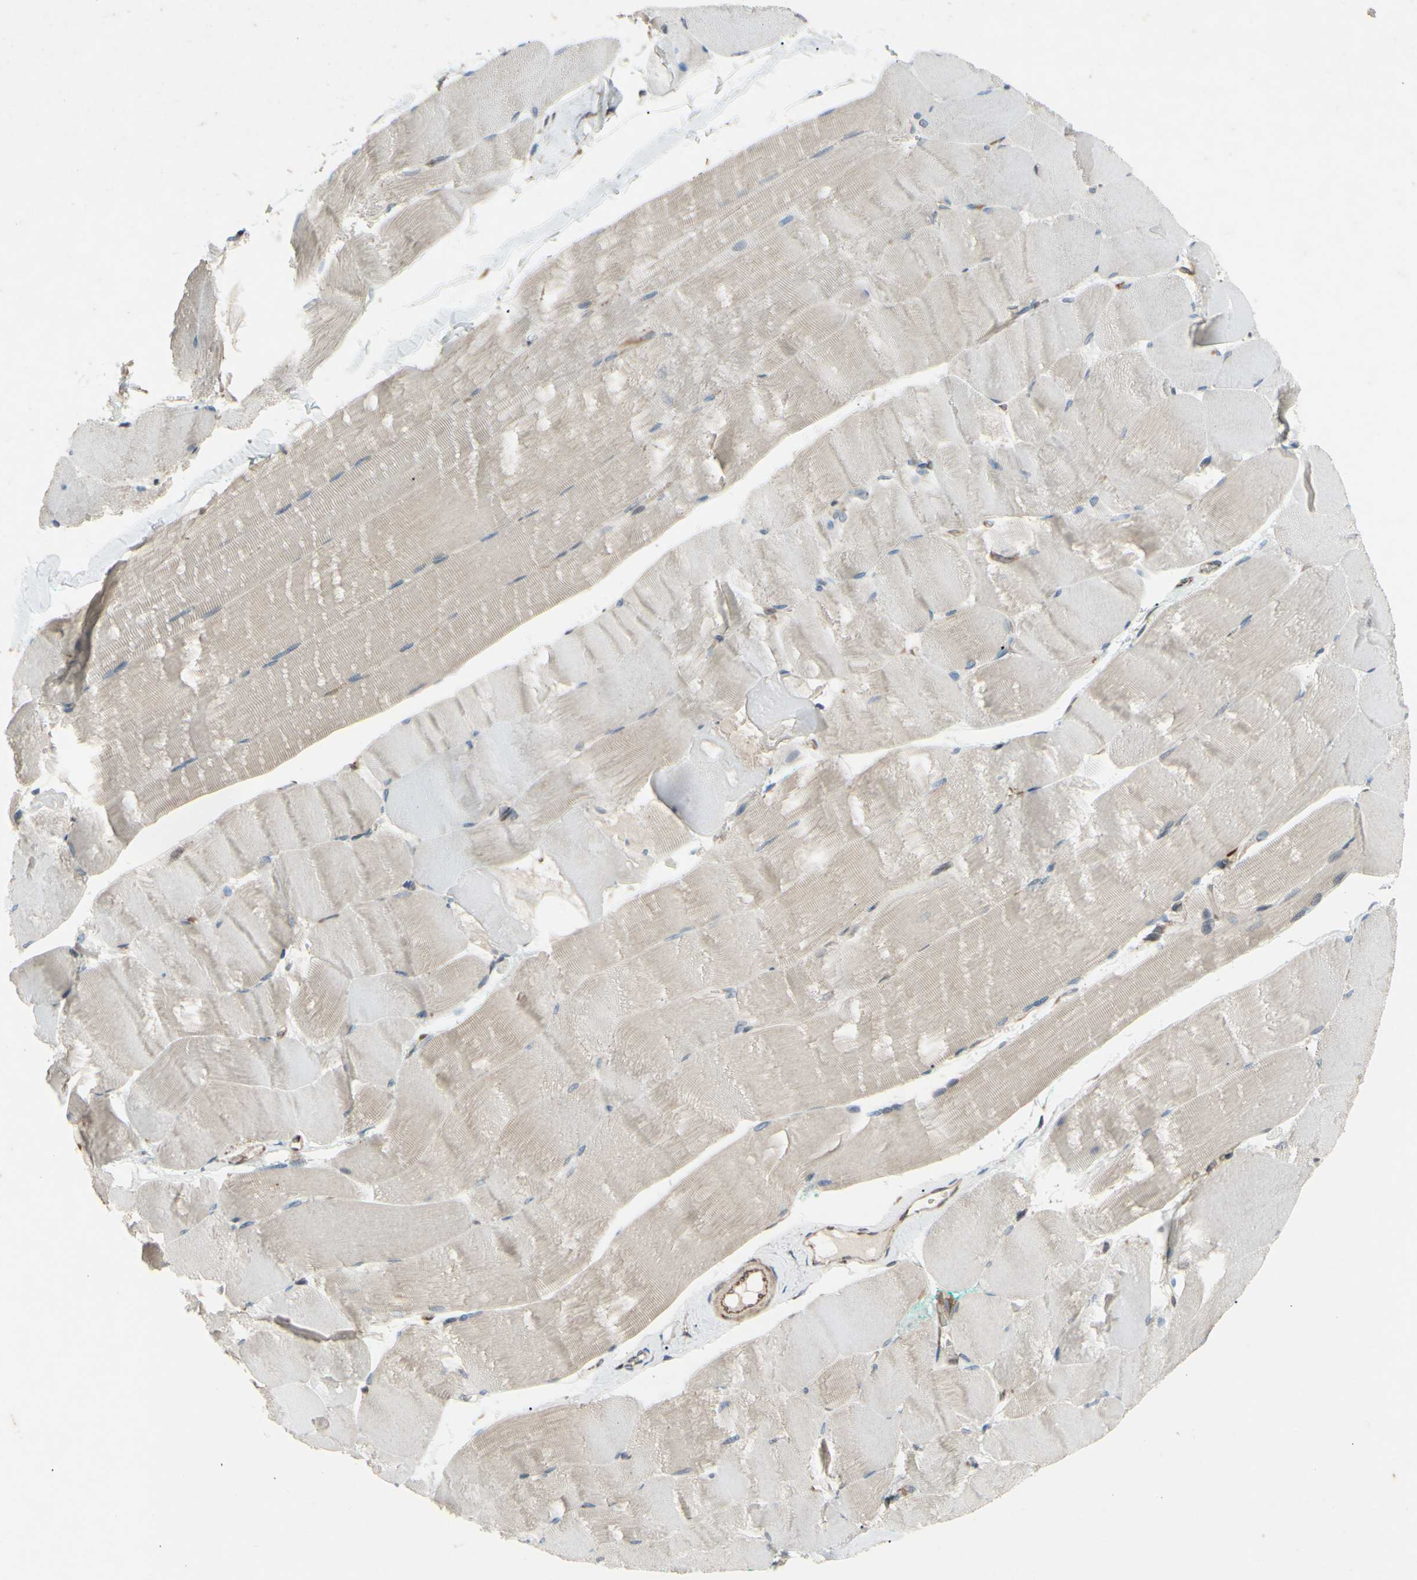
{"staining": {"intensity": "weak", "quantity": "25%-75%", "location": "cytoplasmic/membranous"}, "tissue": "skeletal muscle", "cell_type": "Myocytes", "image_type": "normal", "snomed": [{"axis": "morphology", "description": "Normal tissue, NOS"}, {"axis": "morphology", "description": "Squamous cell carcinoma, NOS"}, {"axis": "topography", "description": "Skeletal muscle"}], "caption": "Weak cytoplasmic/membranous staining is identified in approximately 25%-75% of myocytes in normal skeletal muscle. The staining is performed using DAB brown chromogen to label protein expression. The nuclei are counter-stained blue using hematoxylin.", "gene": "PRAF2", "patient": {"sex": "male", "age": 51}}